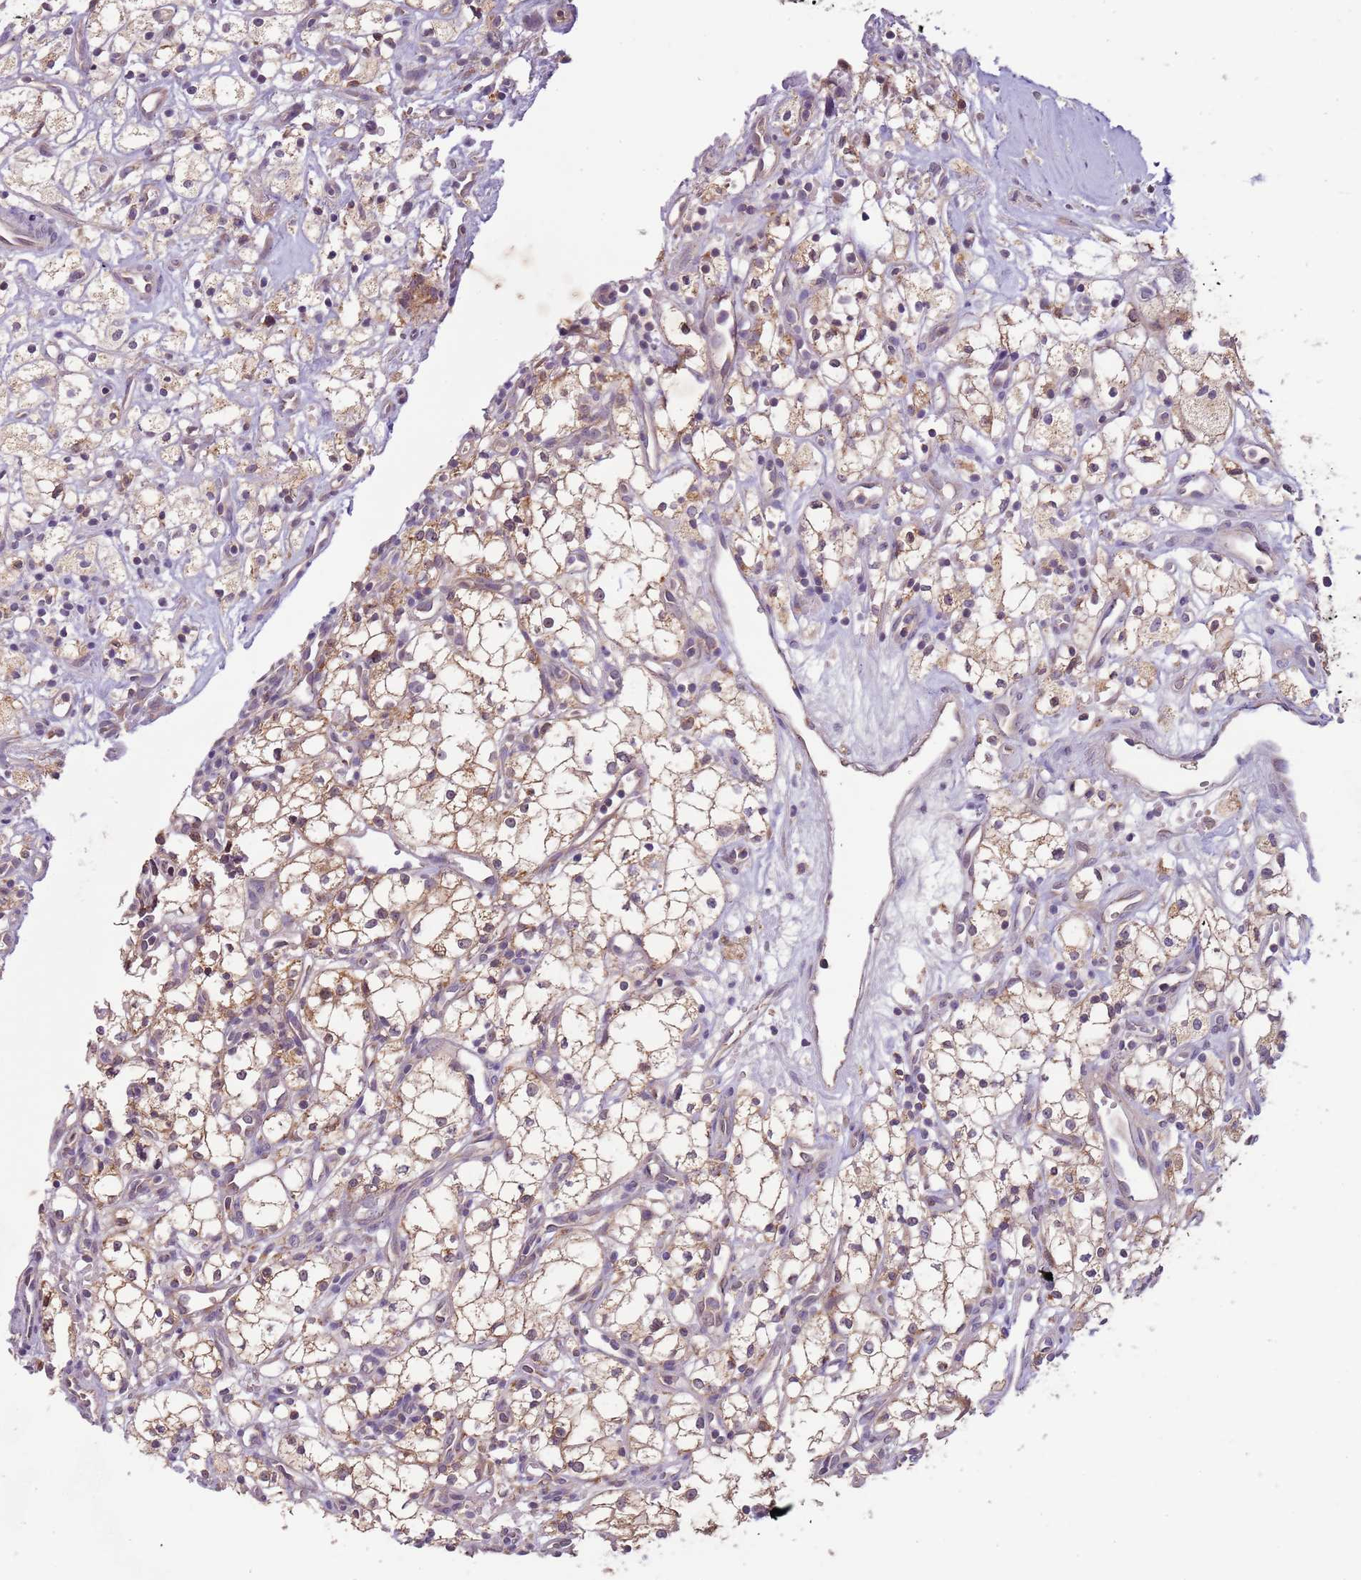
{"staining": {"intensity": "moderate", "quantity": "<25%", "location": "cytoplasmic/membranous"}, "tissue": "renal cancer", "cell_type": "Tumor cells", "image_type": "cancer", "snomed": [{"axis": "morphology", "description": "Adenocarcinoma, NOS"}, {"axis": "topography", "description": "Kidney"}], "caption": "Renal cancer (adenocarcinoma) tissue reveals moderate cytoplasmic/membranous positivity in about <25% of tumor cells (brown staining indicates protein expression, while blue staining denotes nuclei).", "gene": "FECH", "patient": {"sex": "male", "age": 59}}